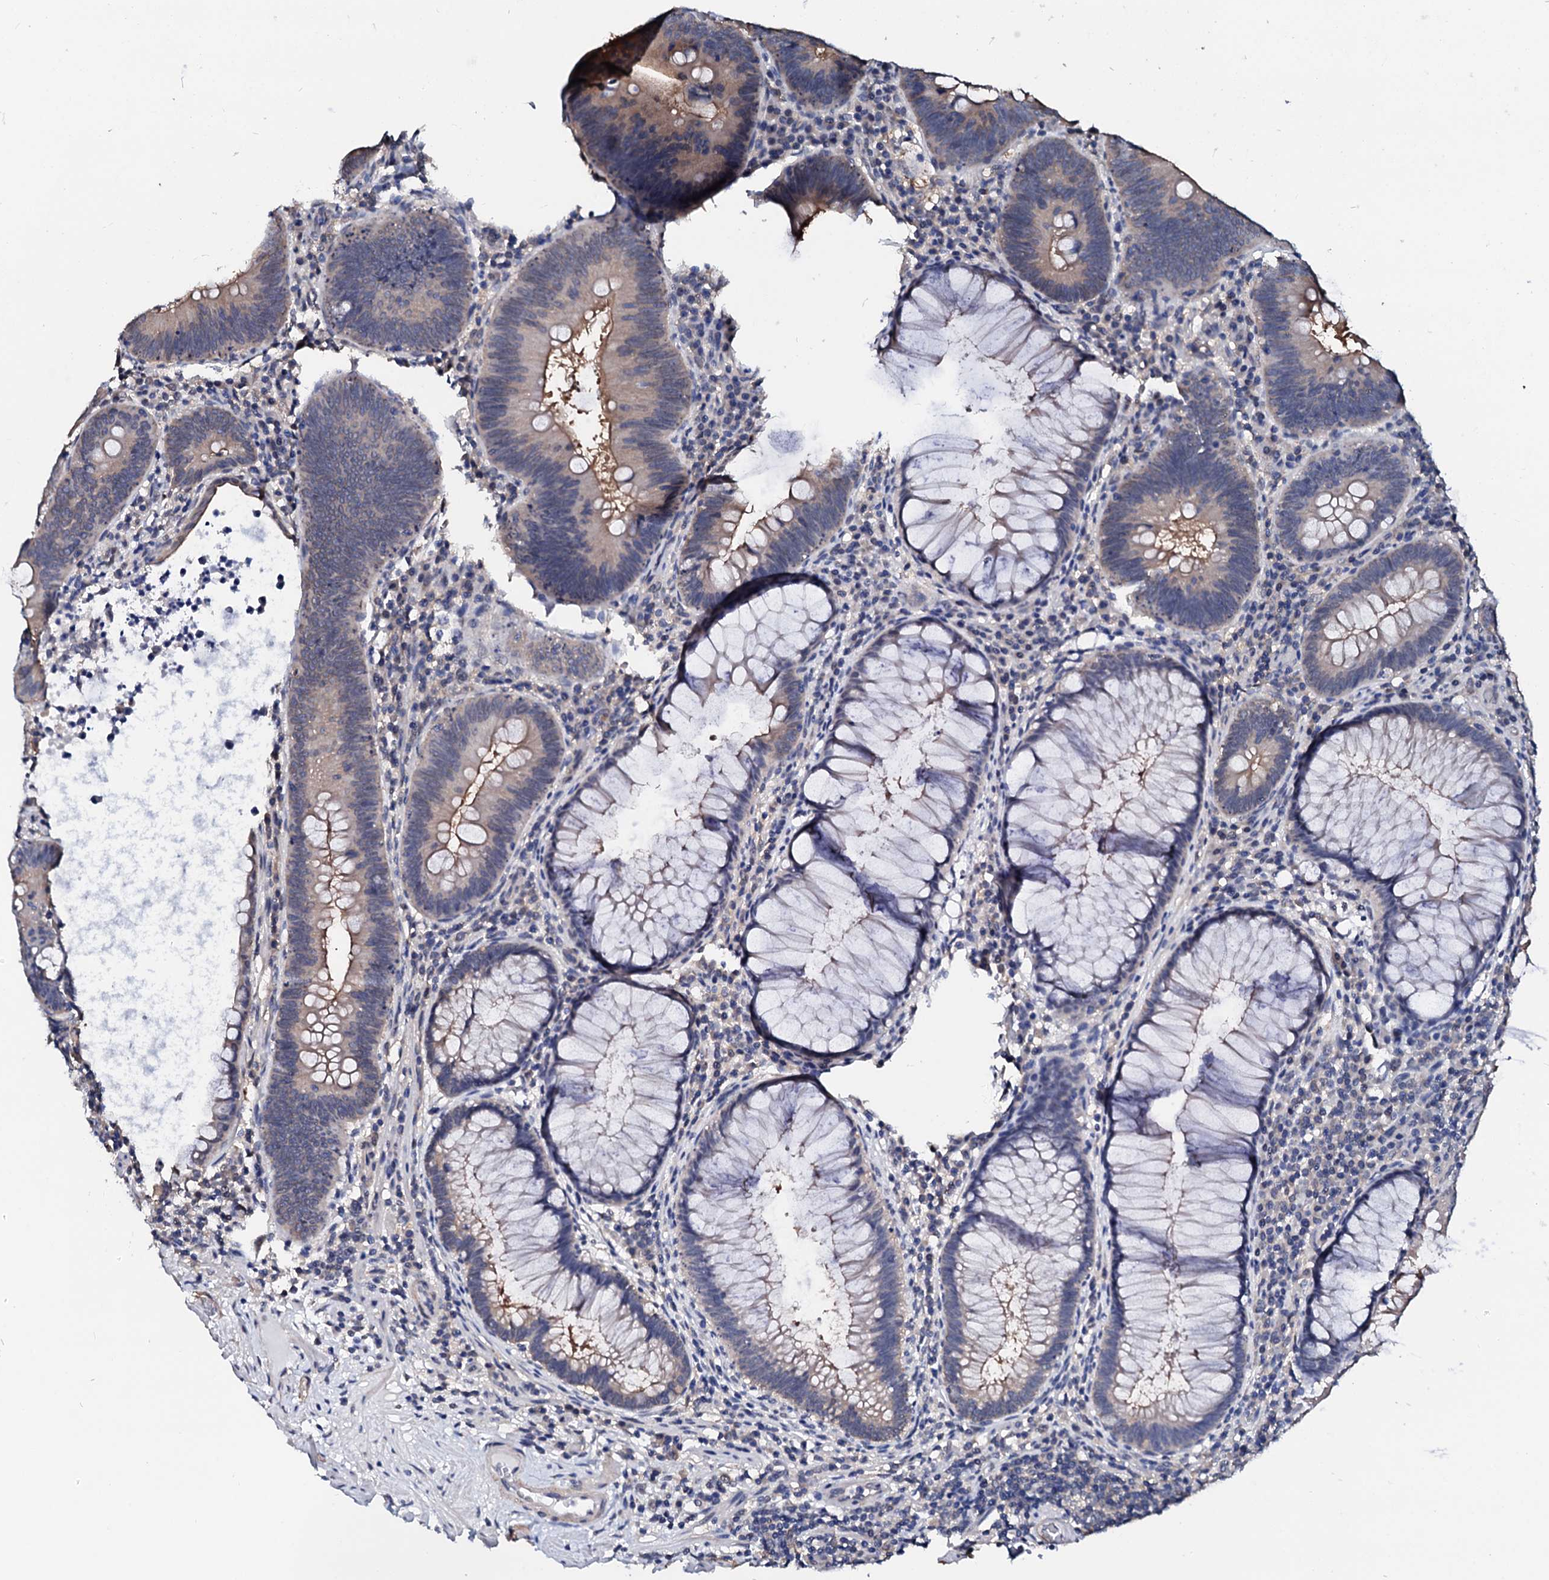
{"staining": {"intensity": "moderate", "quantity": "25%-75%", "location": "cytoplasmic/membranous"}, "tissue": "colorectal cancer", "cell_type": "Tumor cells", "image_type": "cancer", "snomed": [{"axis": "morphology", "description": "Adenocarcinoma, NOS"}, {"axis": "topography", "description": "Rectum"}], "caption": "A brown stain highlights moderate cytoplasmic/membranous positivity of a protein in human colorectal cancer (adenocarcinoma) tumor cells.", "gene": "CSN2", "patient": {"sex": "female", "age": 75}}